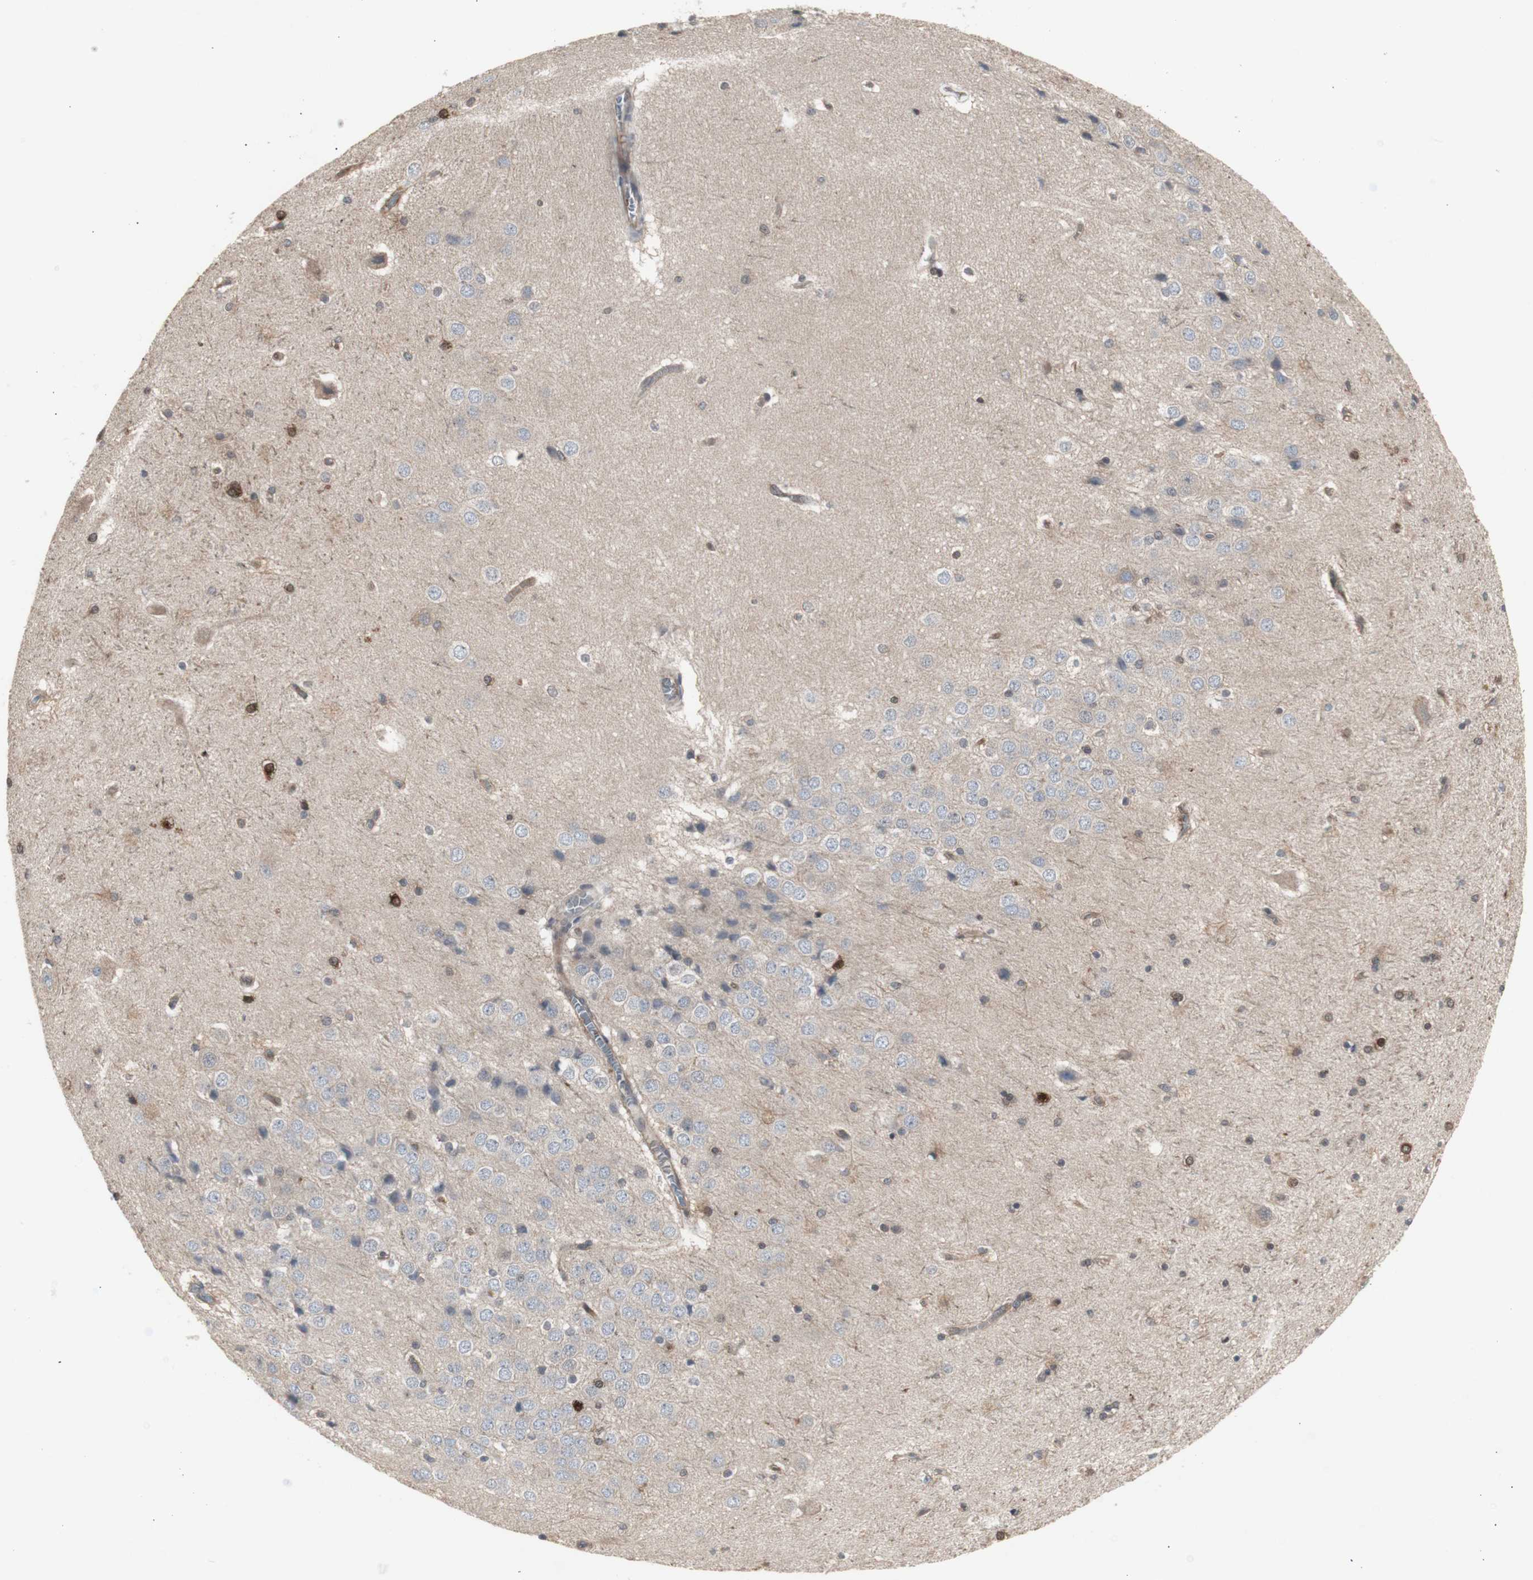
{"staining": {"intensity": "moderate", "quantity": "25%-75%", "location": "cytoplasmic/membranous,nuclear"}, "tissue": "hippocampus", "cell_type": "Glial cells", "image_type": "normal", "snomed": [{"axis": "morphology", "description": "Normal tissue, NOS"}, {"axis": "topography", "description": "Hippocampus"}], "caption": "High-power microscopy captured an IHC micrograph of normal hippocampus, revealing moderate cytoplasmic/membranous,nuclear staining in approximately 25%-75% of glial cells.", "gene": "CHURC1", "patient": {"sex": "female", "age": 19}}